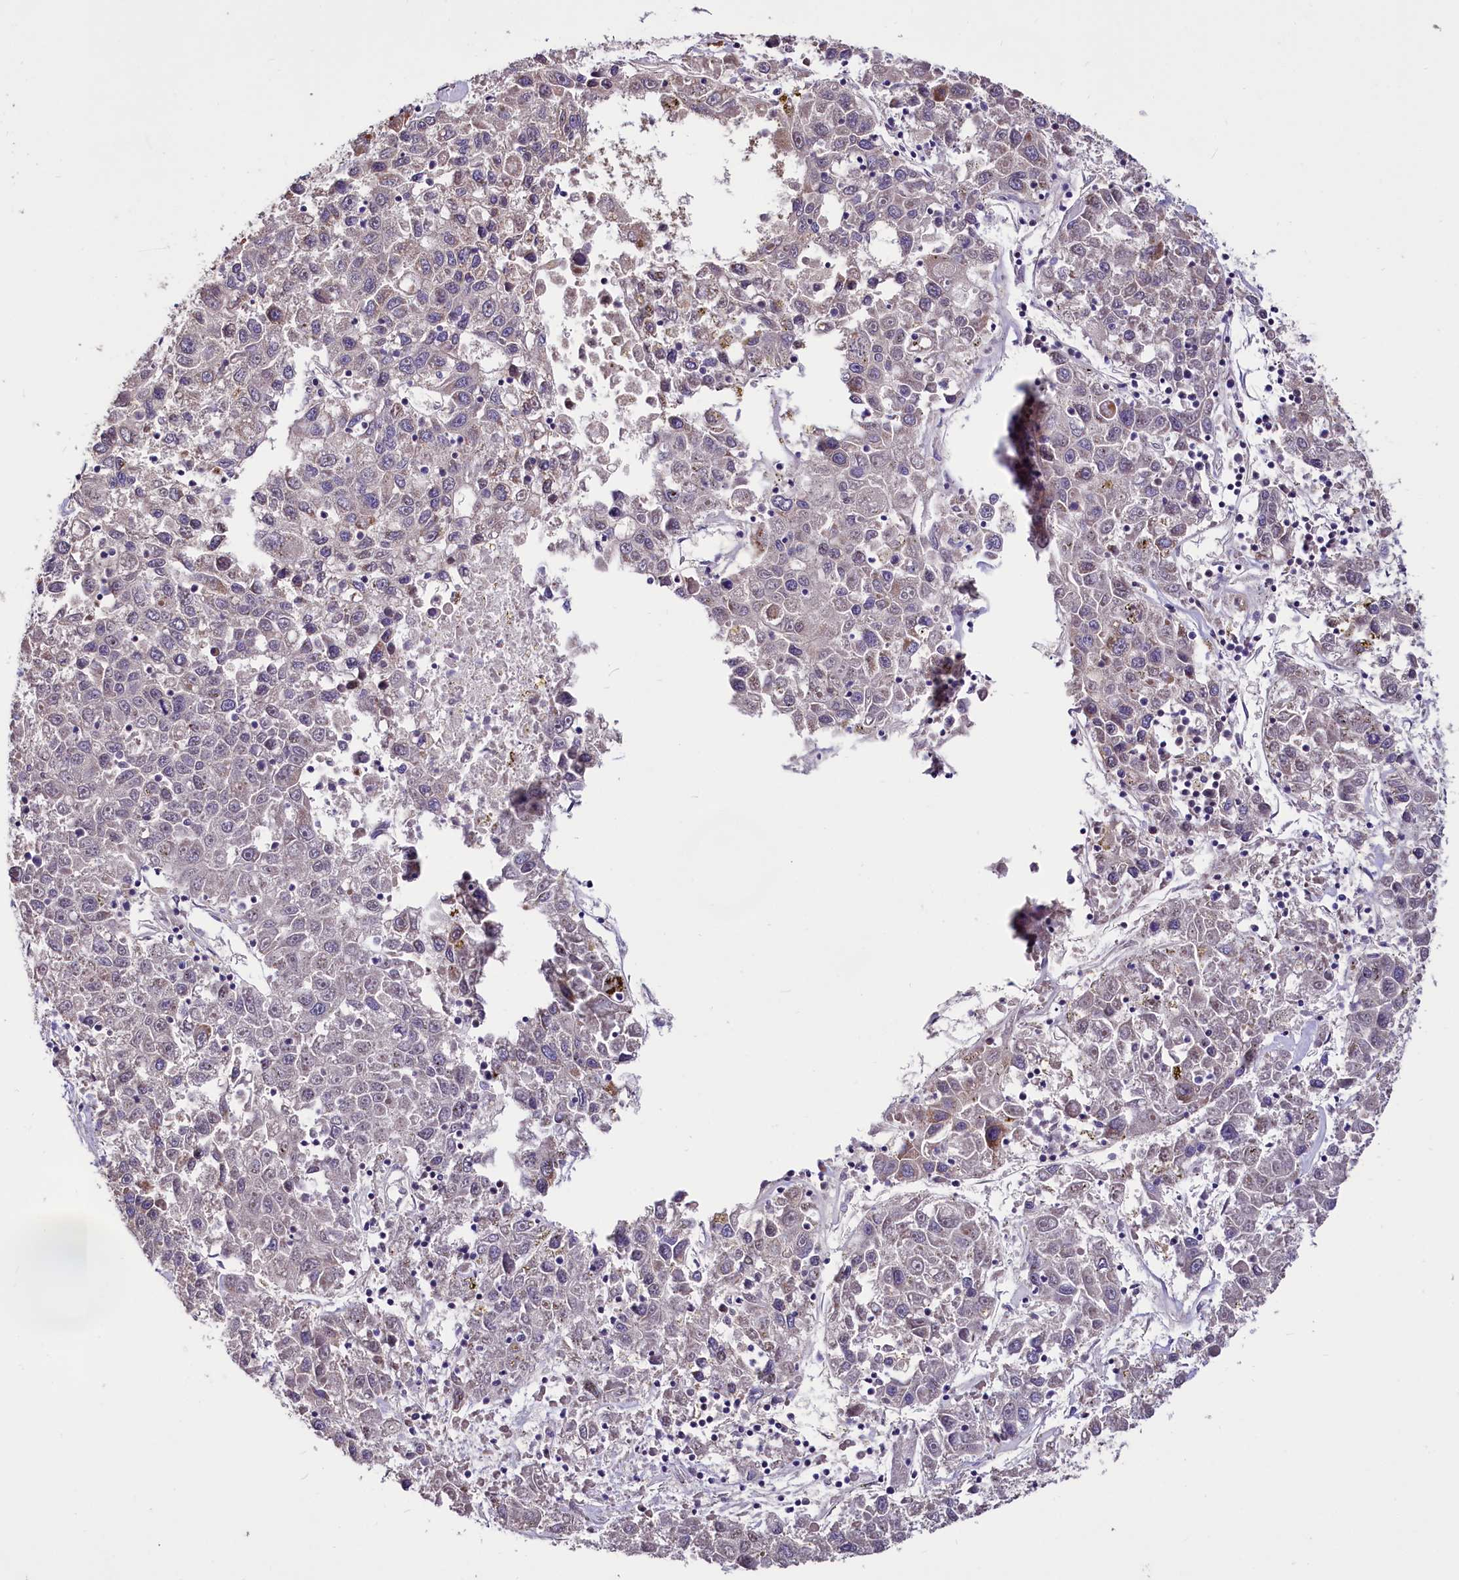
{"staining": {"intensity": "moderate", "quantity": "25%-75%", "location": "nuclear"}, "tissue": "liver cancer", "cell_type": "Tumor cells", "image_type": "cancer", "snomed": [{"axis": "morphology", "description": "Carcinoma, Hepatocellular, NOS"}, {"axis": "topography", "description": "Liver"}], "caption": "Liver cancer (hepatocellular carcinoma) stained for a protein (brown) reveals moderate nuclear positive staining in approximately 25%-75% of tumor cells.", "gene": "PDZRN3", "patient": {"sex": "male", "age": 49}}